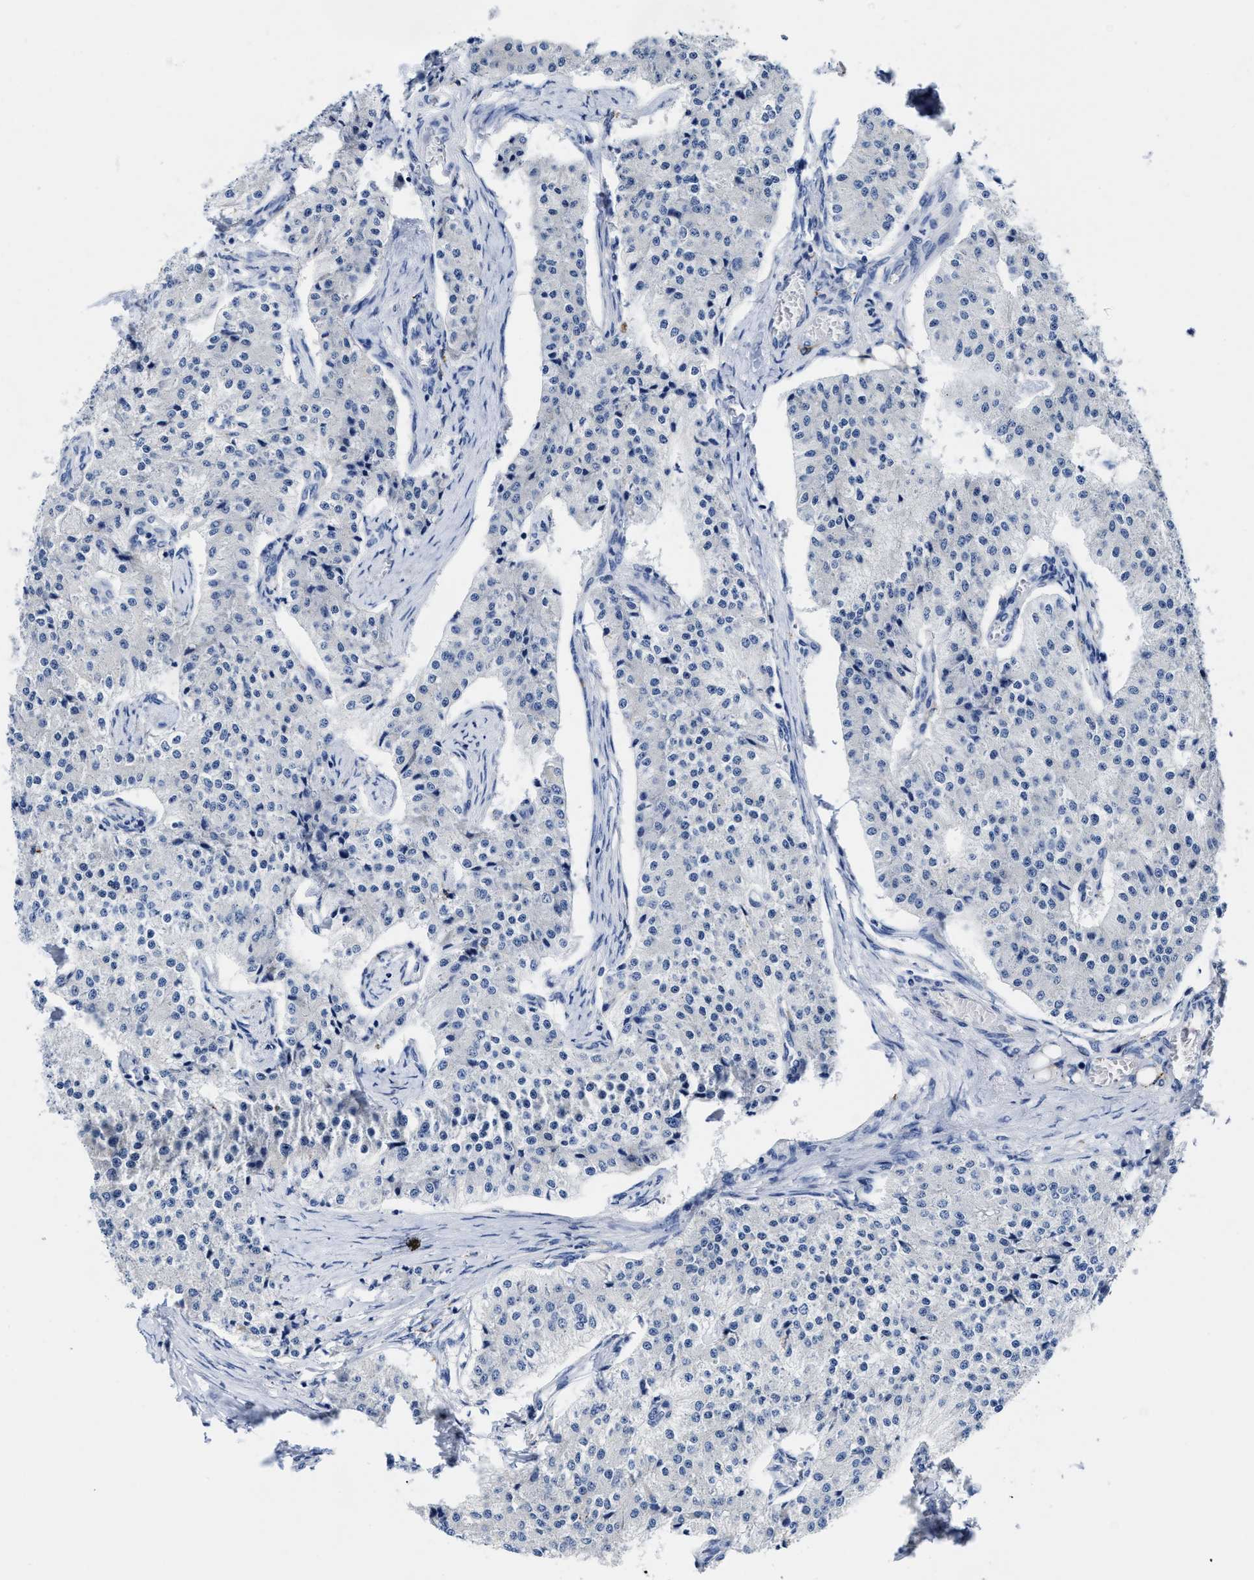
{"staining": {"intensity": "negative", "quantity": "none", "location": "none"}, "tissue": "carcinoid", "cell_type": "Tumor cells", "image_type": "cancer", "snomed": [{"axis": "morphology", "description": "Carcinoid, malignant, NOS"}, {"axis": "topography", "description": "Colon"}], "caption": "There is no significant expression in tumor cells of carcinoid.", "gene": "TBRG4", "patient": {"sex": "female", "age": 52}}